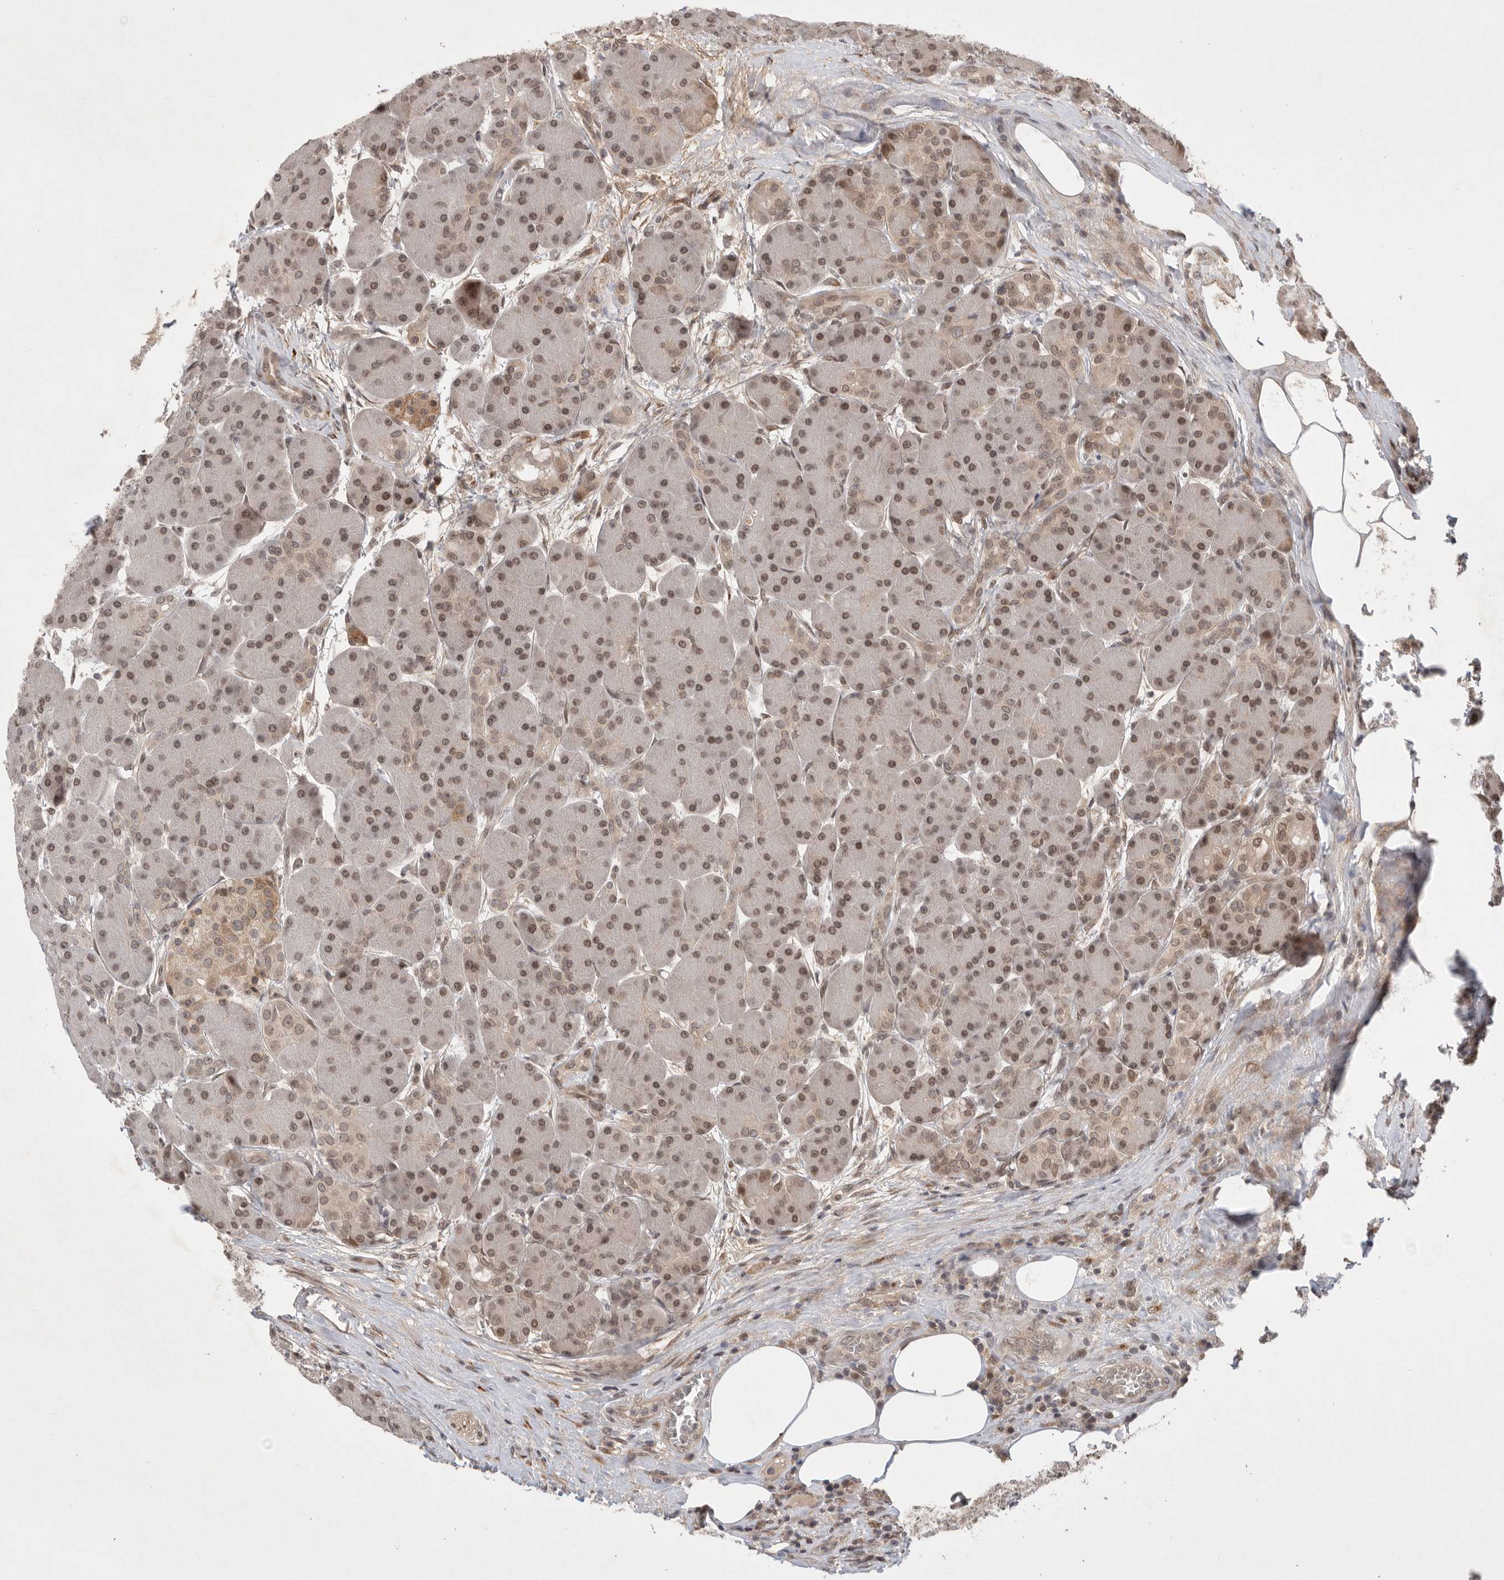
{"staining": {"intensity": "moderate", "quantity": ">75%", "location": "nuclear"}, "tissue": "pancreas", "cell_type": "Exocrine glandular cells", "image_type": "normal", "snomed": [{"axis": "morphology", "description": "Normal tissue, NOS"}, {"axis": "topography", "description": "Pancreas"}], "caption": "Immunohistochemistry image of unremarkable pancreas stained for a protein (brown), which exhibits medium levels of moderate nuclear staining in approximately >75% of exocrine glandular cells.", "gene": "LEMD3", "patient": {"sex": "male", "age": 63}}